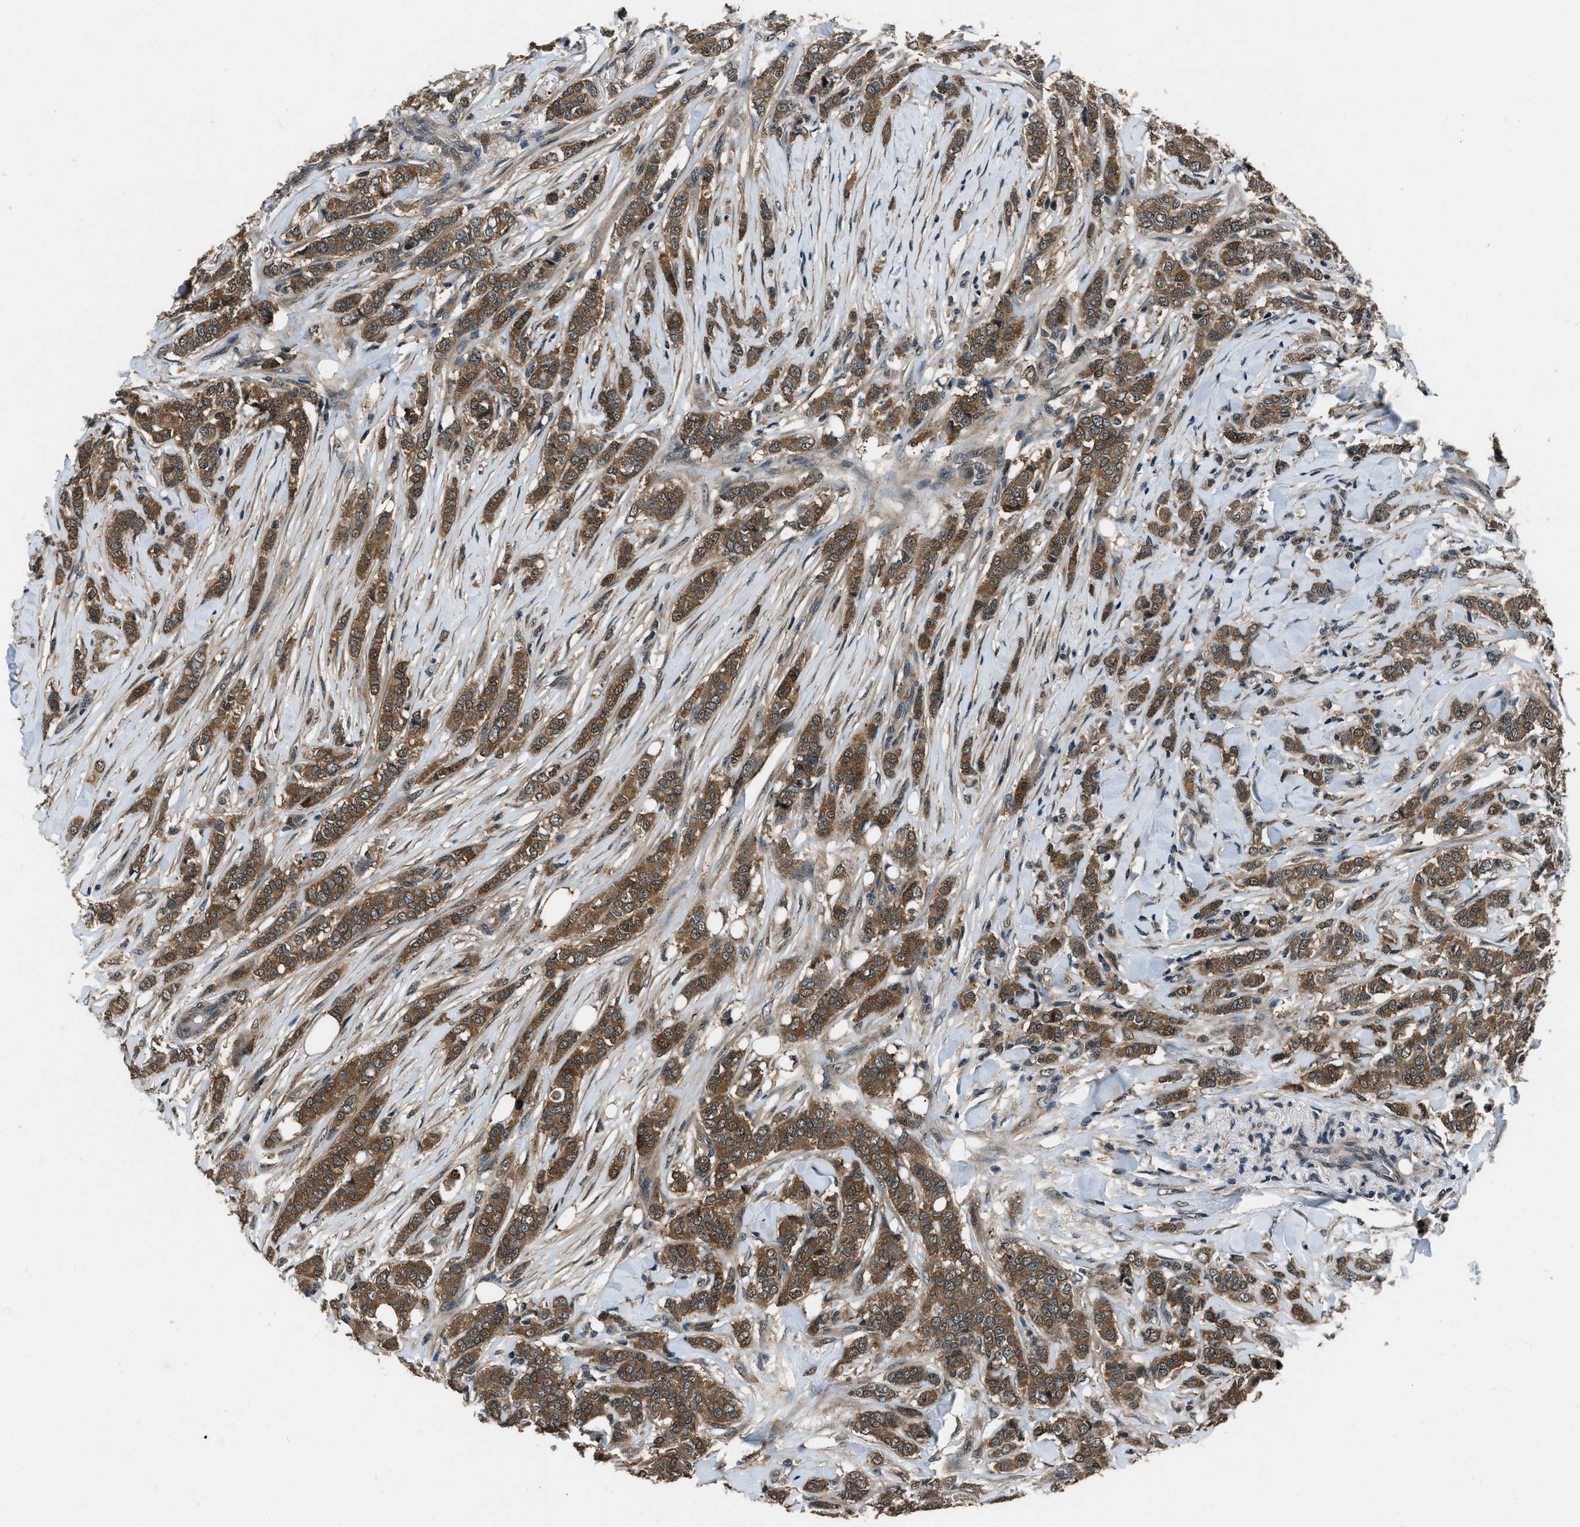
{"staining": {"intensity": "moderate", "quantity": ">75%", "location": "cytoplasmic/membranous"}, "tissue": "breast cancer", "cell_type": "Tumor cells", "image_type": "cancer", "snomed": [{"axis": "morphology", "description": "Lobular carcinoma"}, {"axis": "topography", "description": "Skin"}, {"axis": "topography", "description": "Breast"}], "caption": "This photomicrograph reveals IHC staining of breast lobular carcinoma, with medium moderate cytoplasmic/membranous expression in about >75% of tumor cells.", "gene": "NUDCD3", "patient": {"sex": "female", "age": 46}}